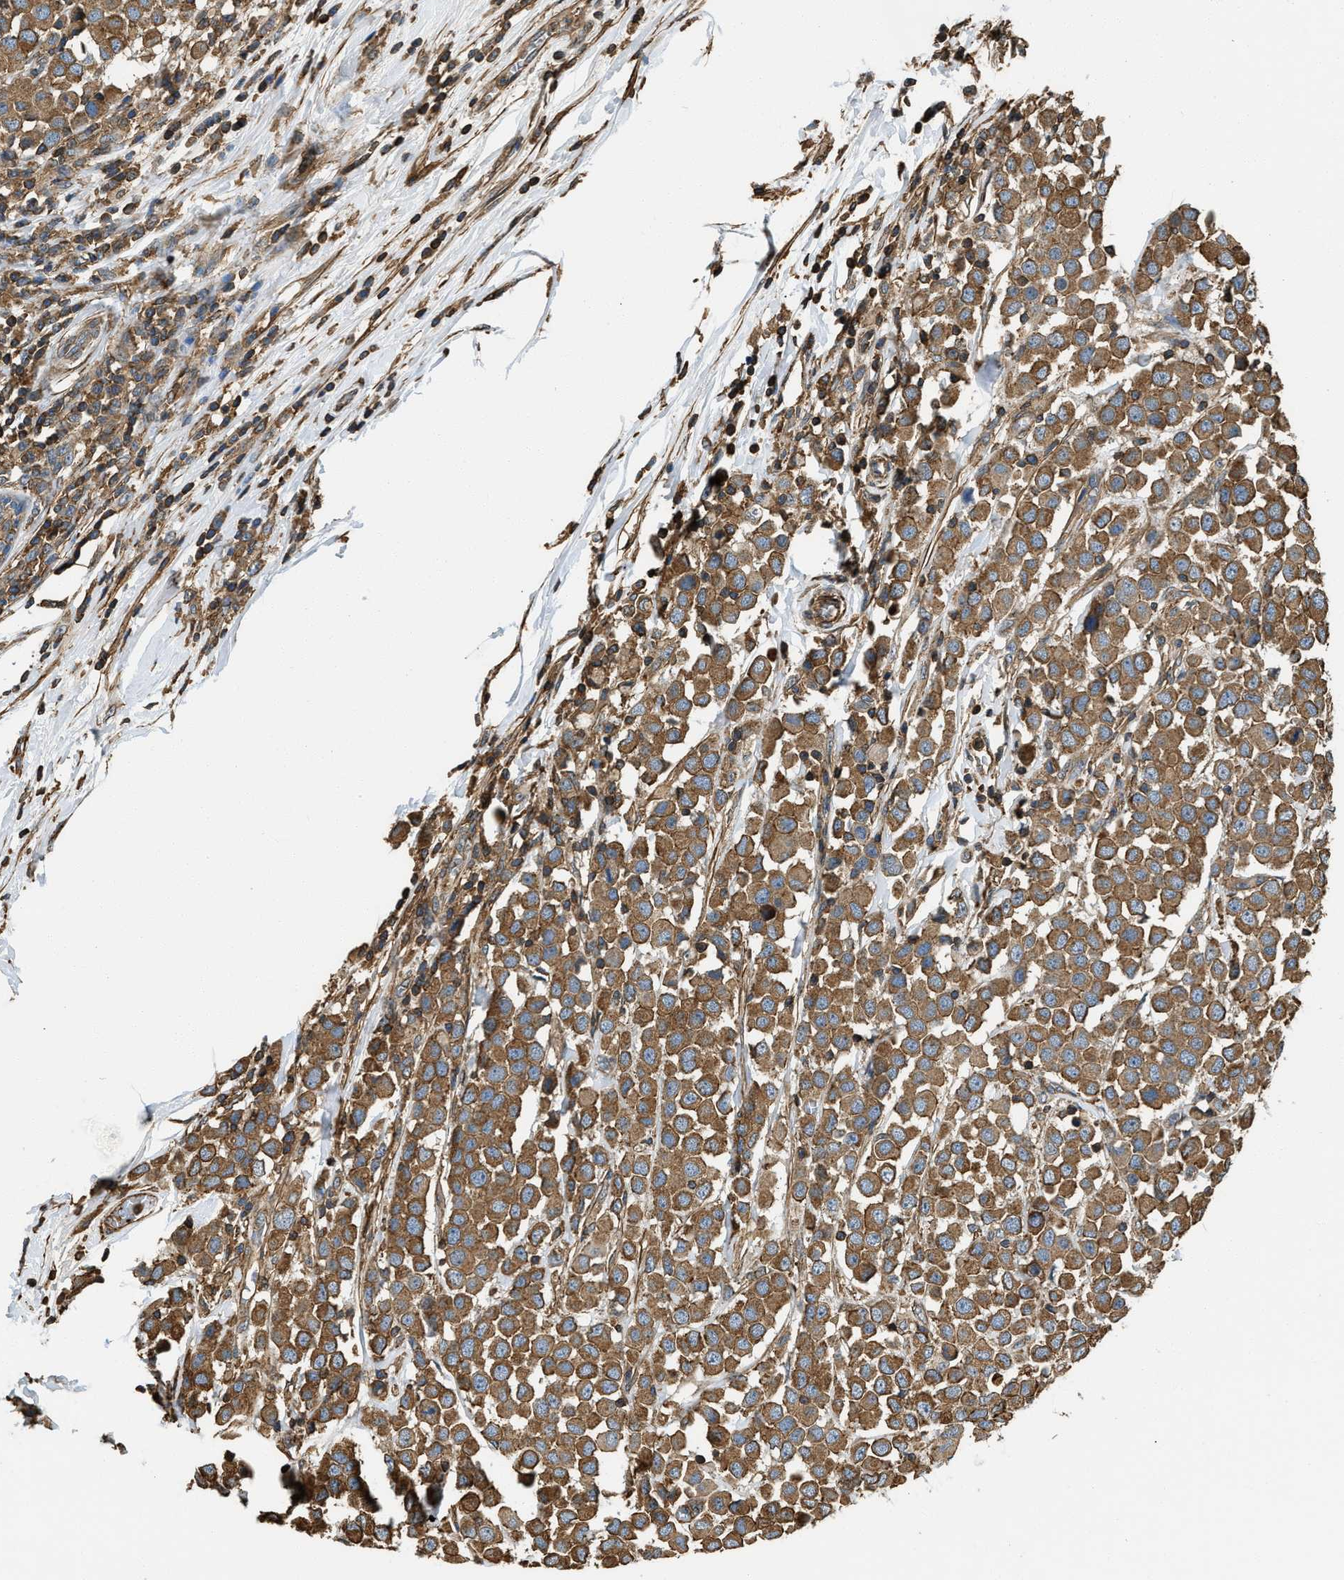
{"staining": {"intensity": "moderate", "quantity": ">75%", "location": "cytoplasmic/membranous"}, "tissue": "breast cancer", "cell_type": "Tumor cells", "image_type": "cancer", "snomed": [{"axis": "morphology", "description": "Duct carcinoma"}, {"axis": "topography", "description": "Breast"}], "caption": "Immunohistochemistry micrograph of neoplastic tissue: human breast cancer stained using immunohistochemistry reveals medium levels of moderate protein expression localized specifically in the cytoplasmic/membranous of tumor cells, appearing as a cytoplasmic/membranous brown color.", "gene": "YARS1", "patient": {"sex": "female", "age": 61}}